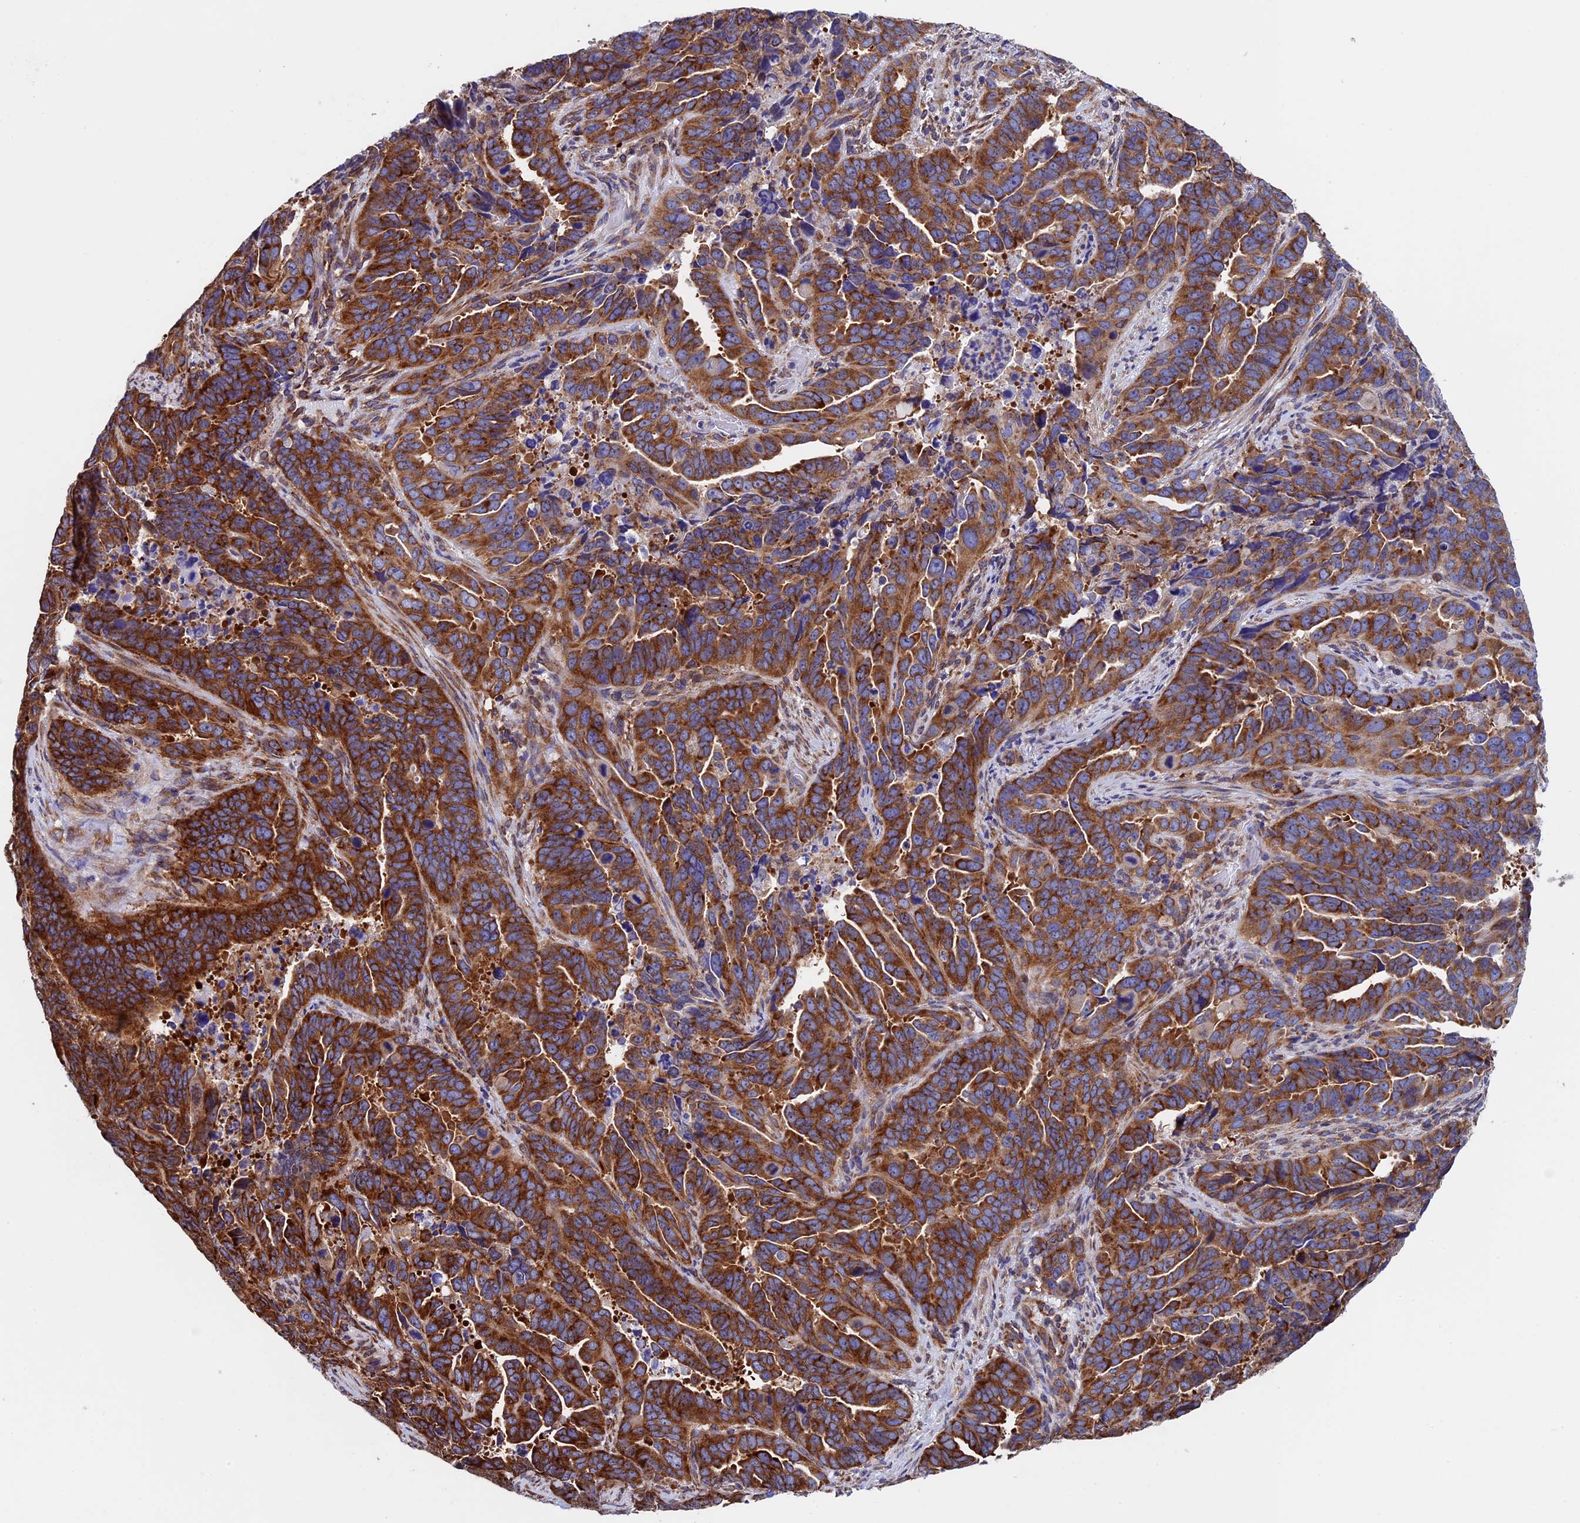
{"staining": {"intensity": "strong", "quantity": ">75%", "location": "cytoplasmic/membranous"}, "tissue": "endometrial cancer", "cell_type": "Tumor cells", "image_type": "cancer", "snomed": [{"axis": "morphology", "description": "Adenocarcinoma, NOS"}, {"axis": "topography", "description": "Endometrium"}], "caption": "Protein expression analysis of endometrial cancer (adenocarcinoma) exhibits strong cytoplasmic/membranous expression in approximately >75% of tumor cells.", "gene": "SLC9A5", "patient": {"sex": "female", "age": 65}}